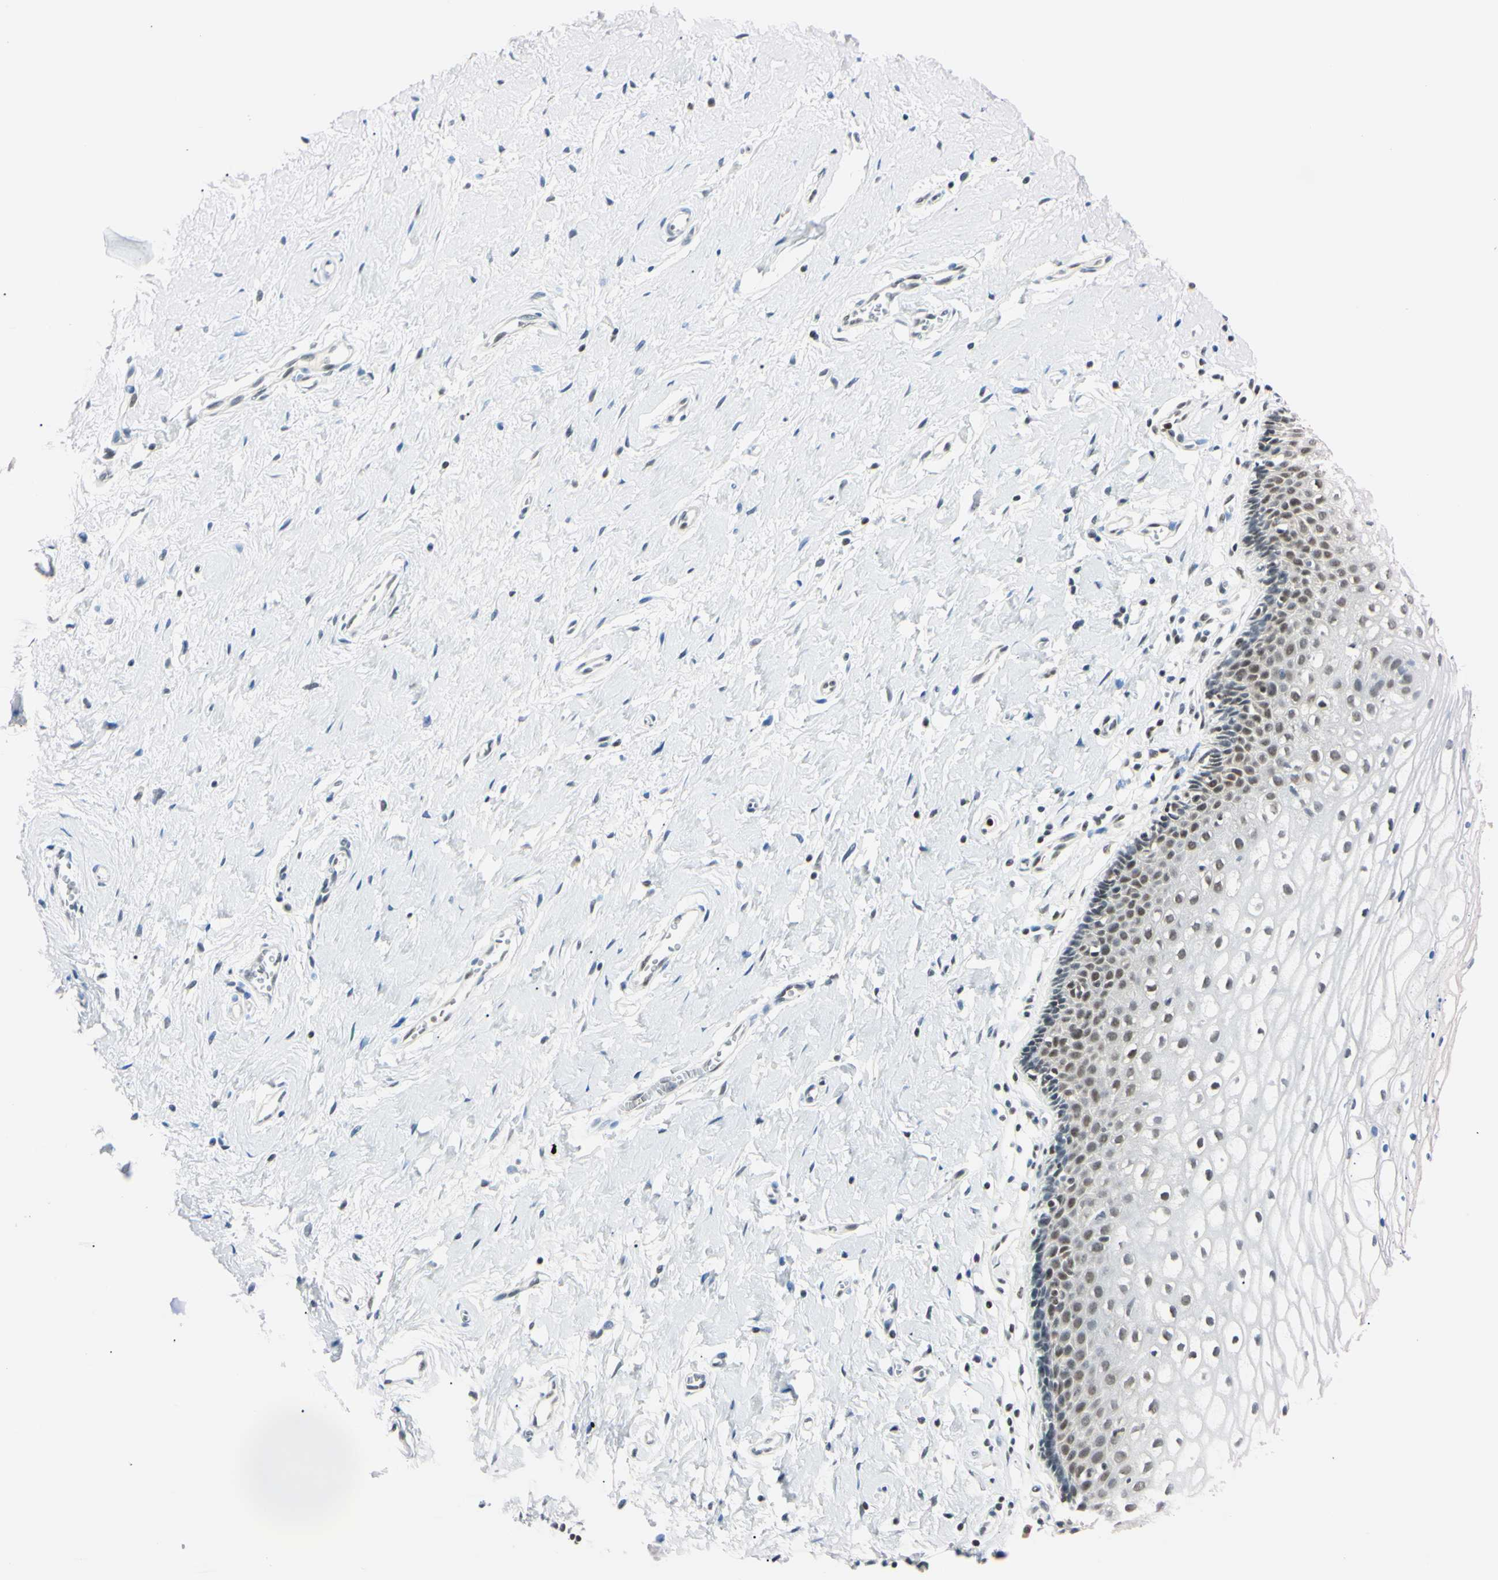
{"staining": {"intensity": "moderate", "quantity": "<25%", "location": "nuclear"}, "tissue": "vagina", "cell_type": "Squamous epithelial cells", "image_type": "normal", "snomed": [{"axis": "morphology", "description": "Normal tissue, NOS"}, {"axis": "topography", "description": "Soft tissue"}, {"axis": "topography", "description": "Vagina"}], "caption": "Immunohistochemical staining of unremarkable human vagina displays low levels of moderate nuclear positivity in approximately <25% of squamous epithelial cells. (DAB (3,3'-diaminobenzidine) = brown stain, brightfield microscopy at high magnification).", "gene": "C1orf174", "patient": {"sex": "female", "age": 61}}